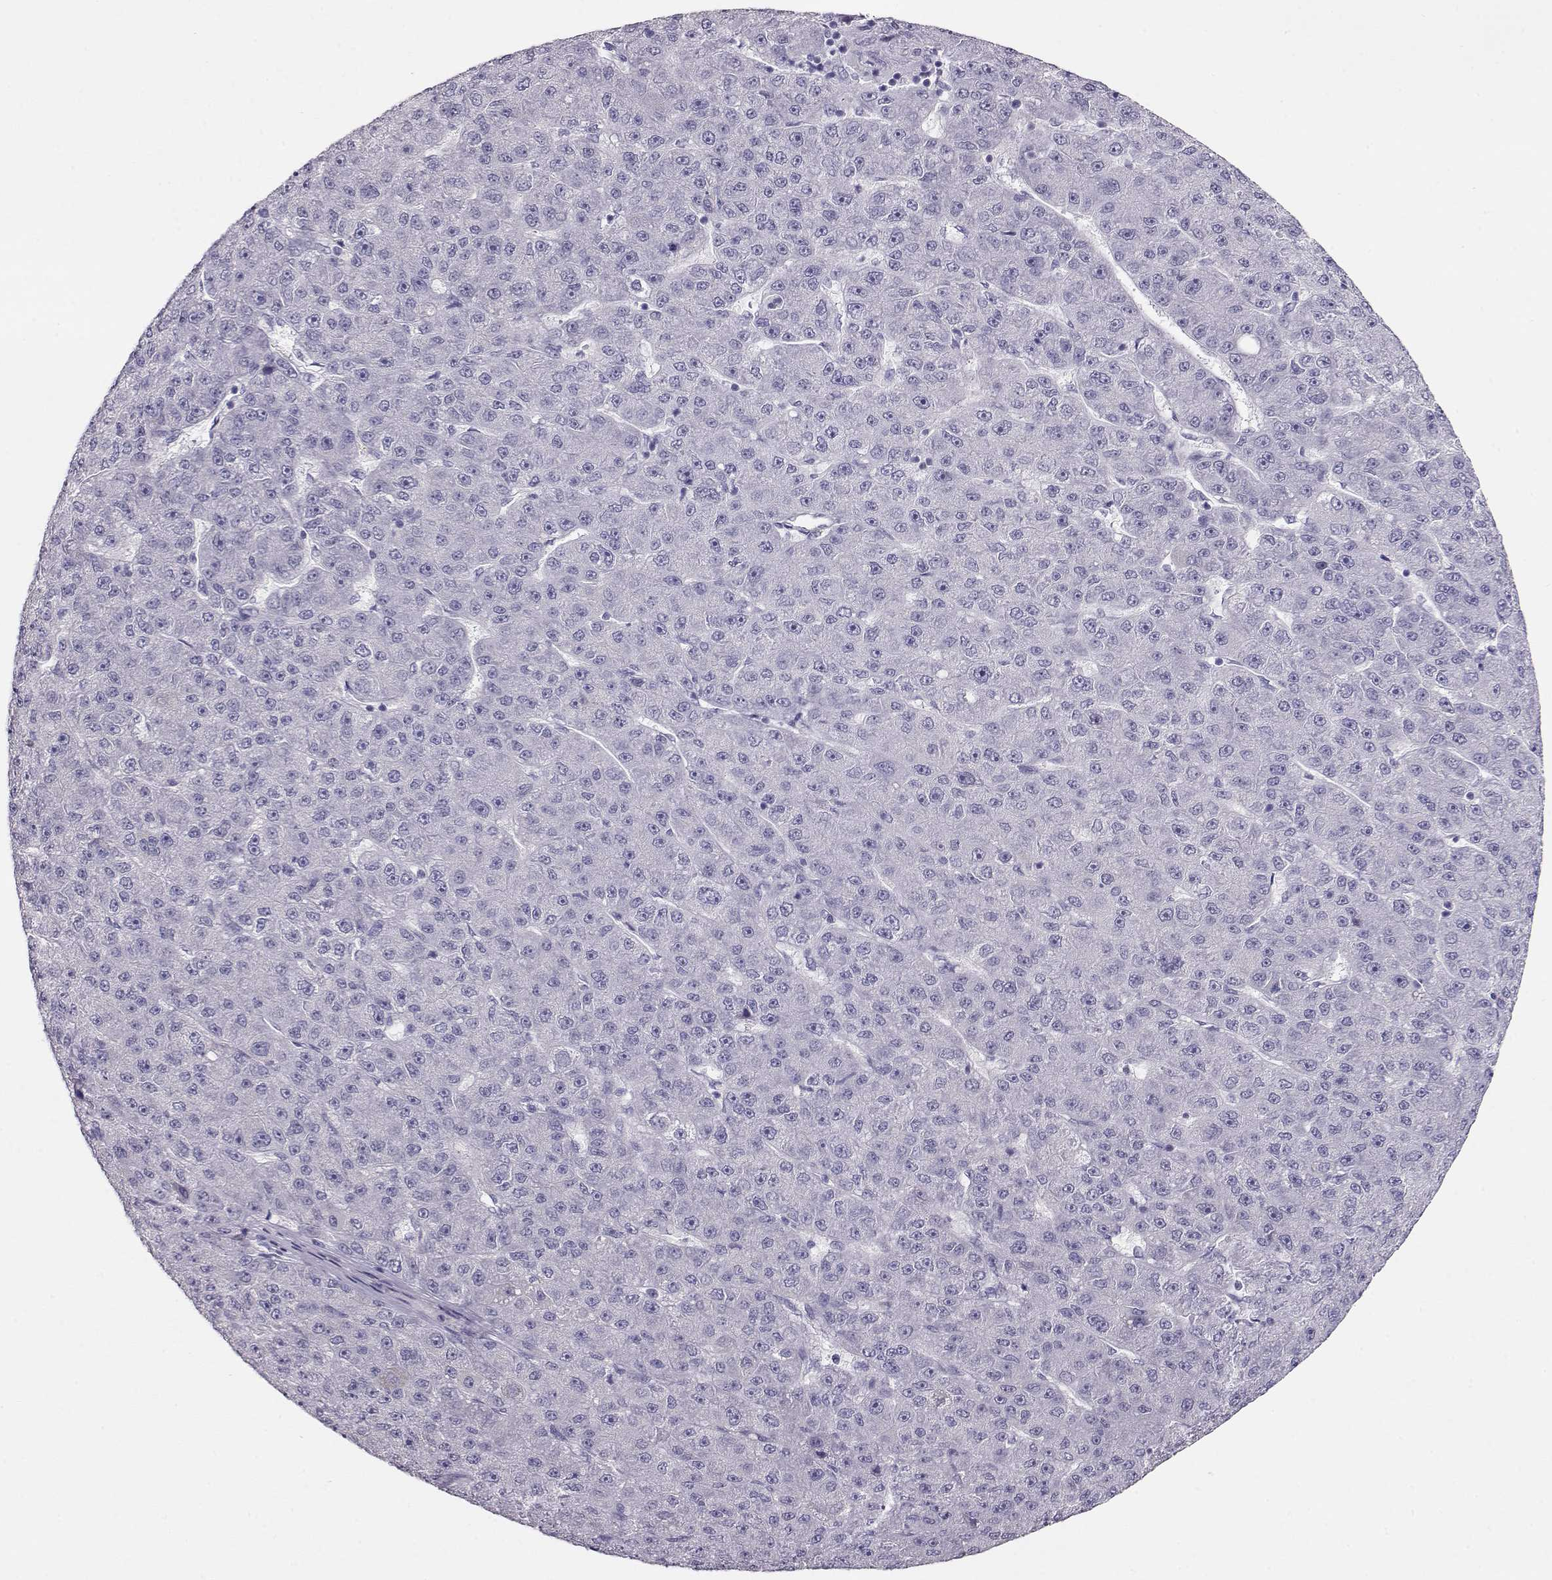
{"staining": {"intensity": "negative", "quantity": "none", "location": "none"}, "tissue": "liver cancer", "cell_type": "Tumor cells", "image_type": "cancer", "snomed": [{"axis": "morphology", "description": "Carcinoma, Hepatocellular, NOS"}, {"axis": "topography", "description": "Liver"}], "caption": "There is no significant expression in tumor cells of liver hepatocellular carcinoma.", "gene": "RBM44", "patient": {"sex": "male", "age": 67}}